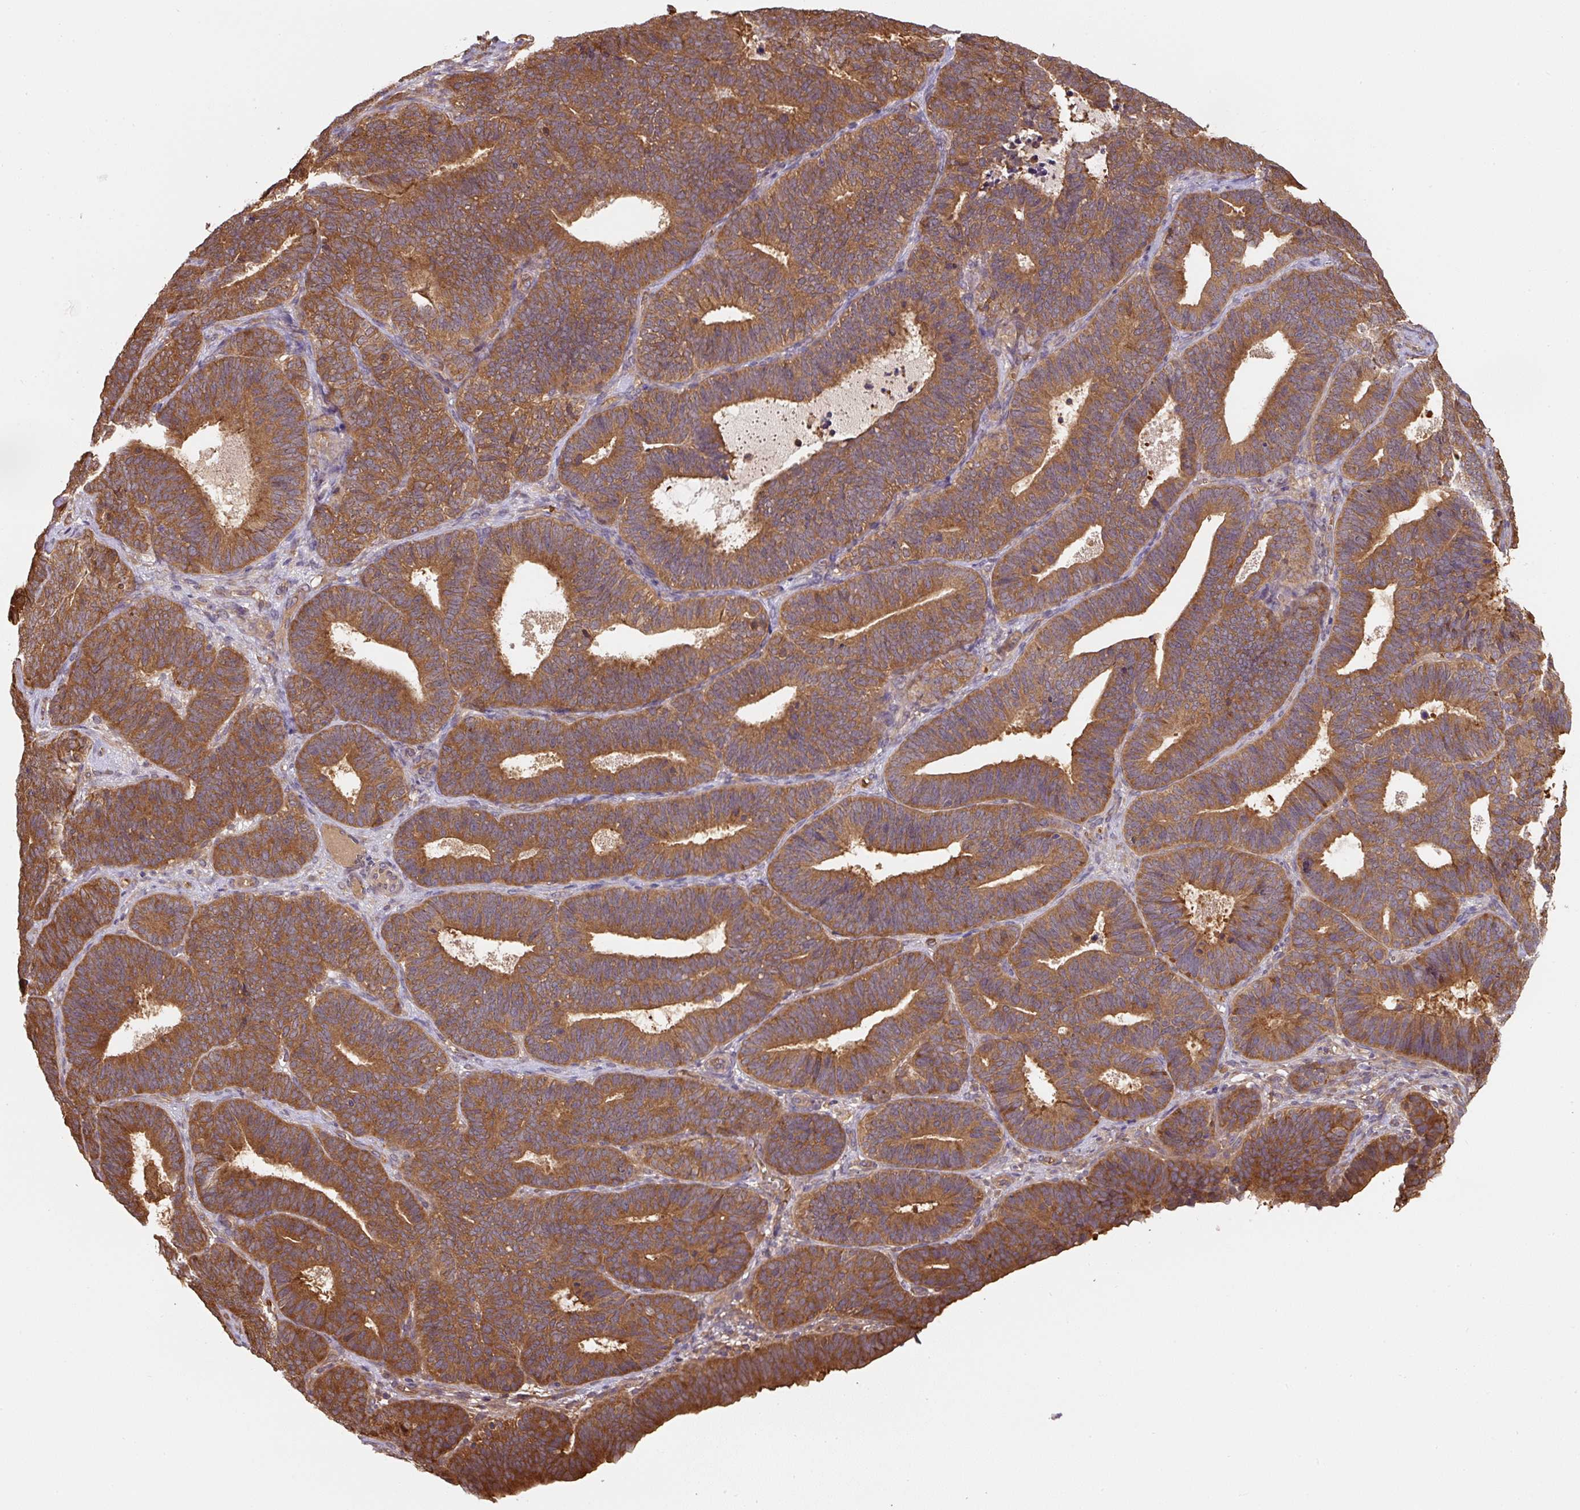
{"staining": {"intensity": "strong", "quantity": ">75%", "location": "cytoplasmic/membranous"}, "tissue": "endometrial cancer", "cell_type": "Tumor cells", "image_type": "cancer", "snomed": [{"axis": "morphology", "description": "Adenocarcinoma, NOS"}, {"axis": "topography", "description": "Endometrium"}], "caption": "Immunohistochemical staining of human endometrial cancer (adenocarcinoma) displays strong cytoplasmic/membranous protein staining in about >75% of tumor cells. (brown staining indicates protein expression, while blue staining denotes nuclei).", "gene": "ST13", "patient": {"sex": "female", "age": 70}}